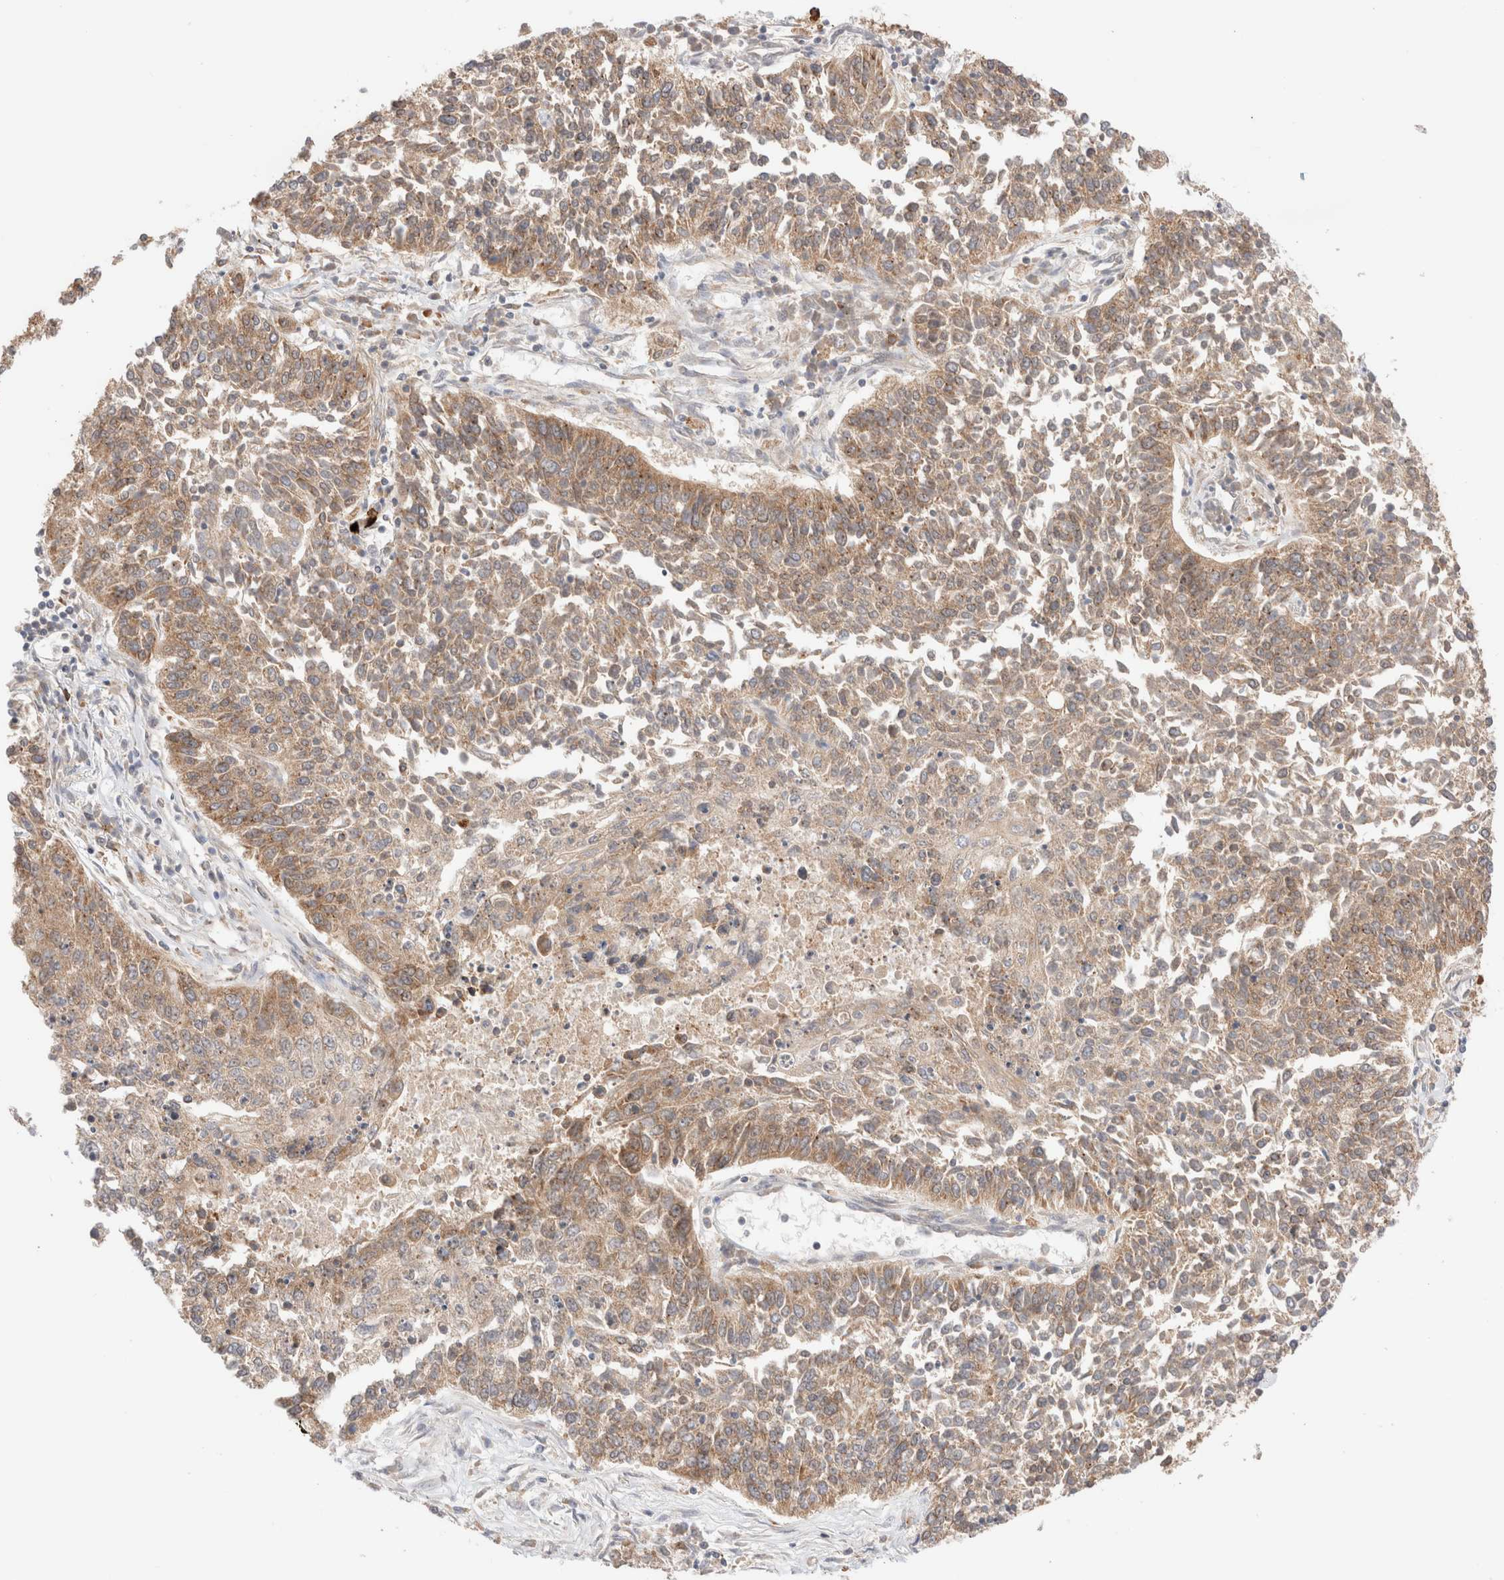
{"staining": {"intensity": "weak", "quantity": ">75%", "location": "cytoplasmic/membranous"}, "tissue": "lung cancer", "cell_type": "Tumor cells", "image_type": "cancer", "snomed": [{"axis": "morphology", "description": "Normal tissue, NOS"}, {"axis": "morphology", "description": "Squamous cell carcinoma, NOS"}, {"axis": "topography", "description": "Lymph node"}, {"axis": "topography", "description": "Cartilage tissue"}, {"axis": "topography", "description": "Bronchus"}, {"axis": "topography", "description": "Lung"}, {"axis": "topography", "description": "Peripheral nerve tissue"}], "caption": "There is low levels of weak cytoplasmic/membranous positivity in tumor cells of squamous cell carcinoma (lung), as demonstrated by immunohistochemical staining (brown color).", "gene": "XKR4", "patient": {"sex": "female", "age": 49}}